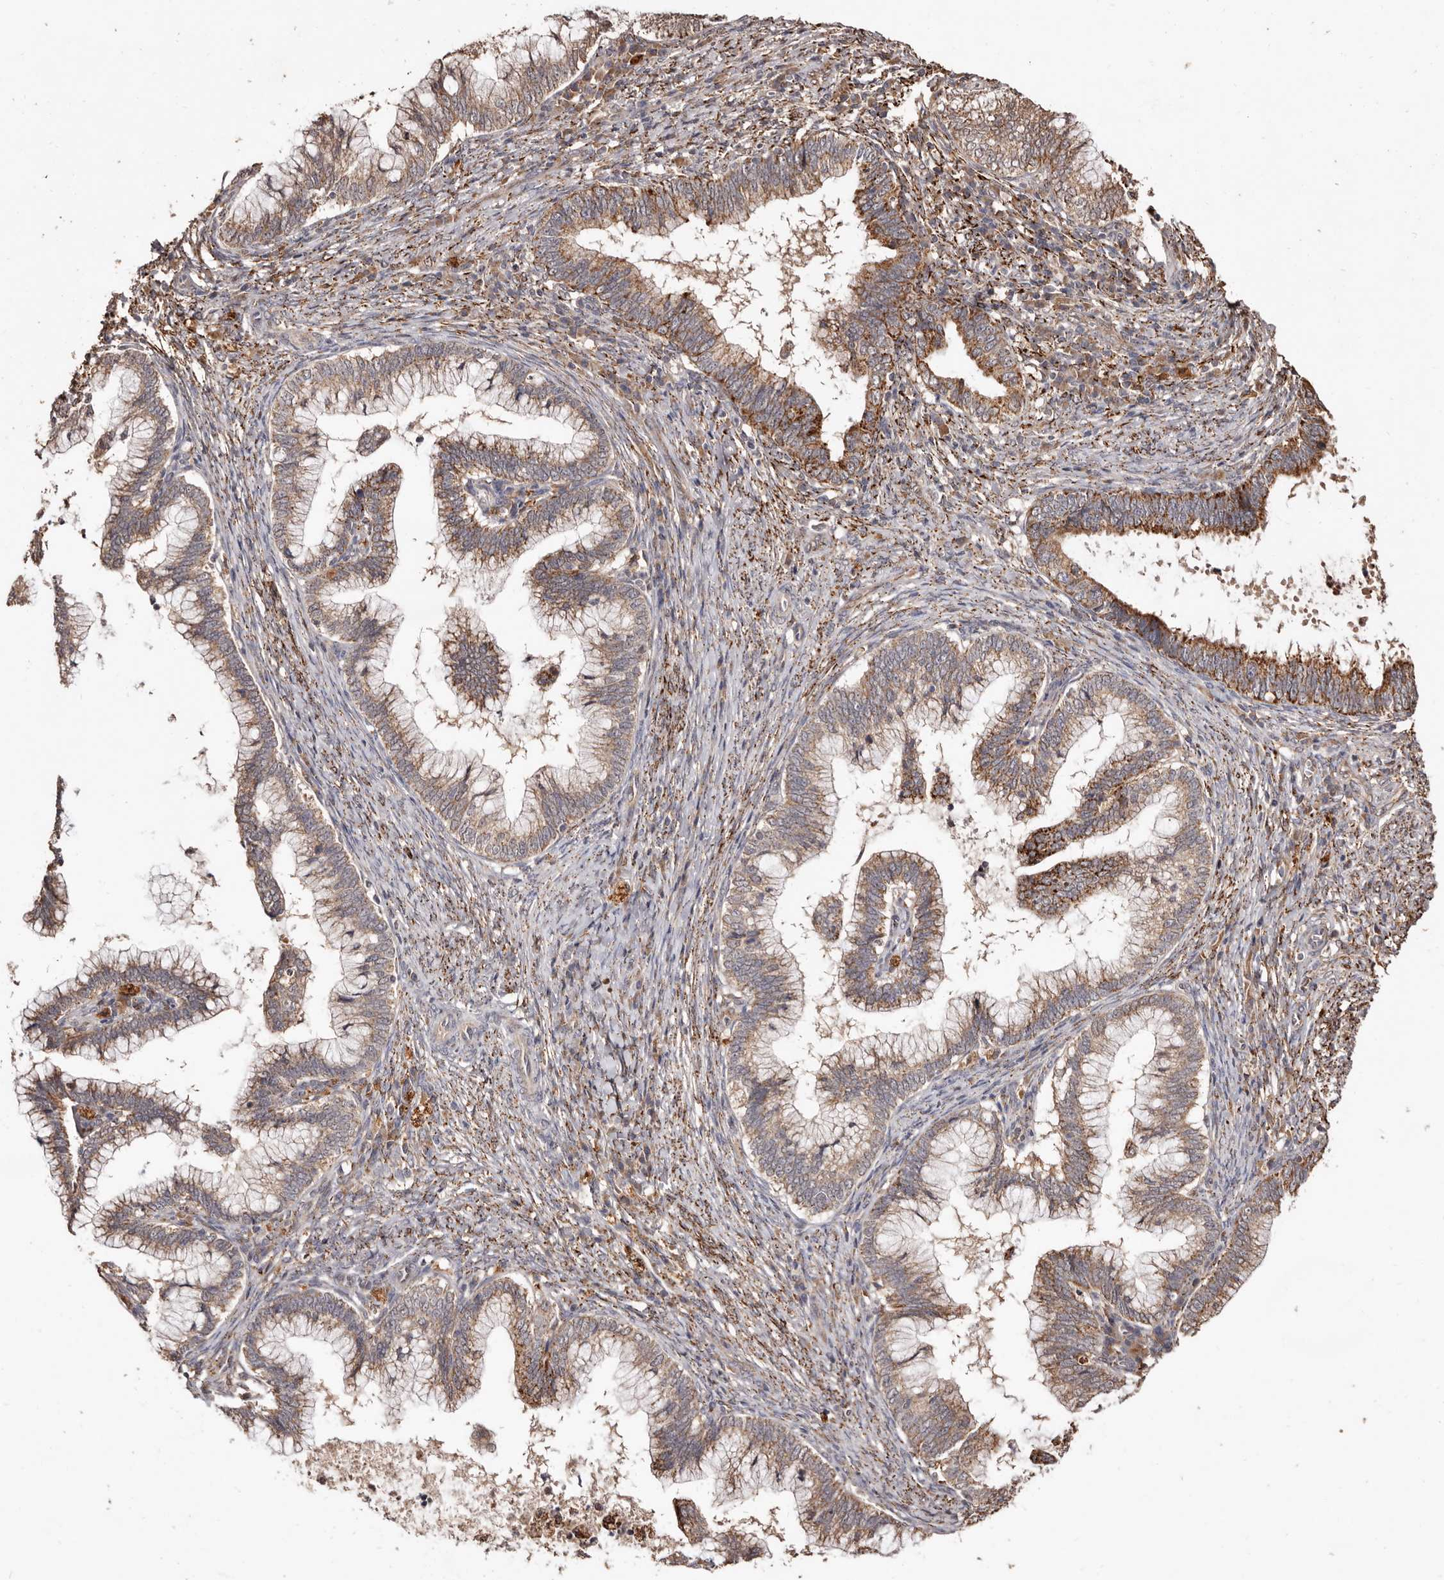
{"staining": {"intensity": "moderate", "quantity": ">75%", "location": "cytoplasmic/membranous"}, "tissue": "cervical cancer", "cell_type": "Tumor cells", "image_type": "cancer", "snomed": [{"axis": "morphology", "description": "Adenocarcinoma, NOS"}, {"axis": "topography", "description": "Cervix"}], "caption": "Moderate cytoplasmic/membranous protein positivity is present in about >75% of tumor cells in cervical cancer (adenocarcinoma). (DAB (3,3'-diaminobenzidine) IHC, brown staining for protein, blue staining for nuclei).", "gene": "AKAP7", "patient": {"sex": "female", "age": 36}}